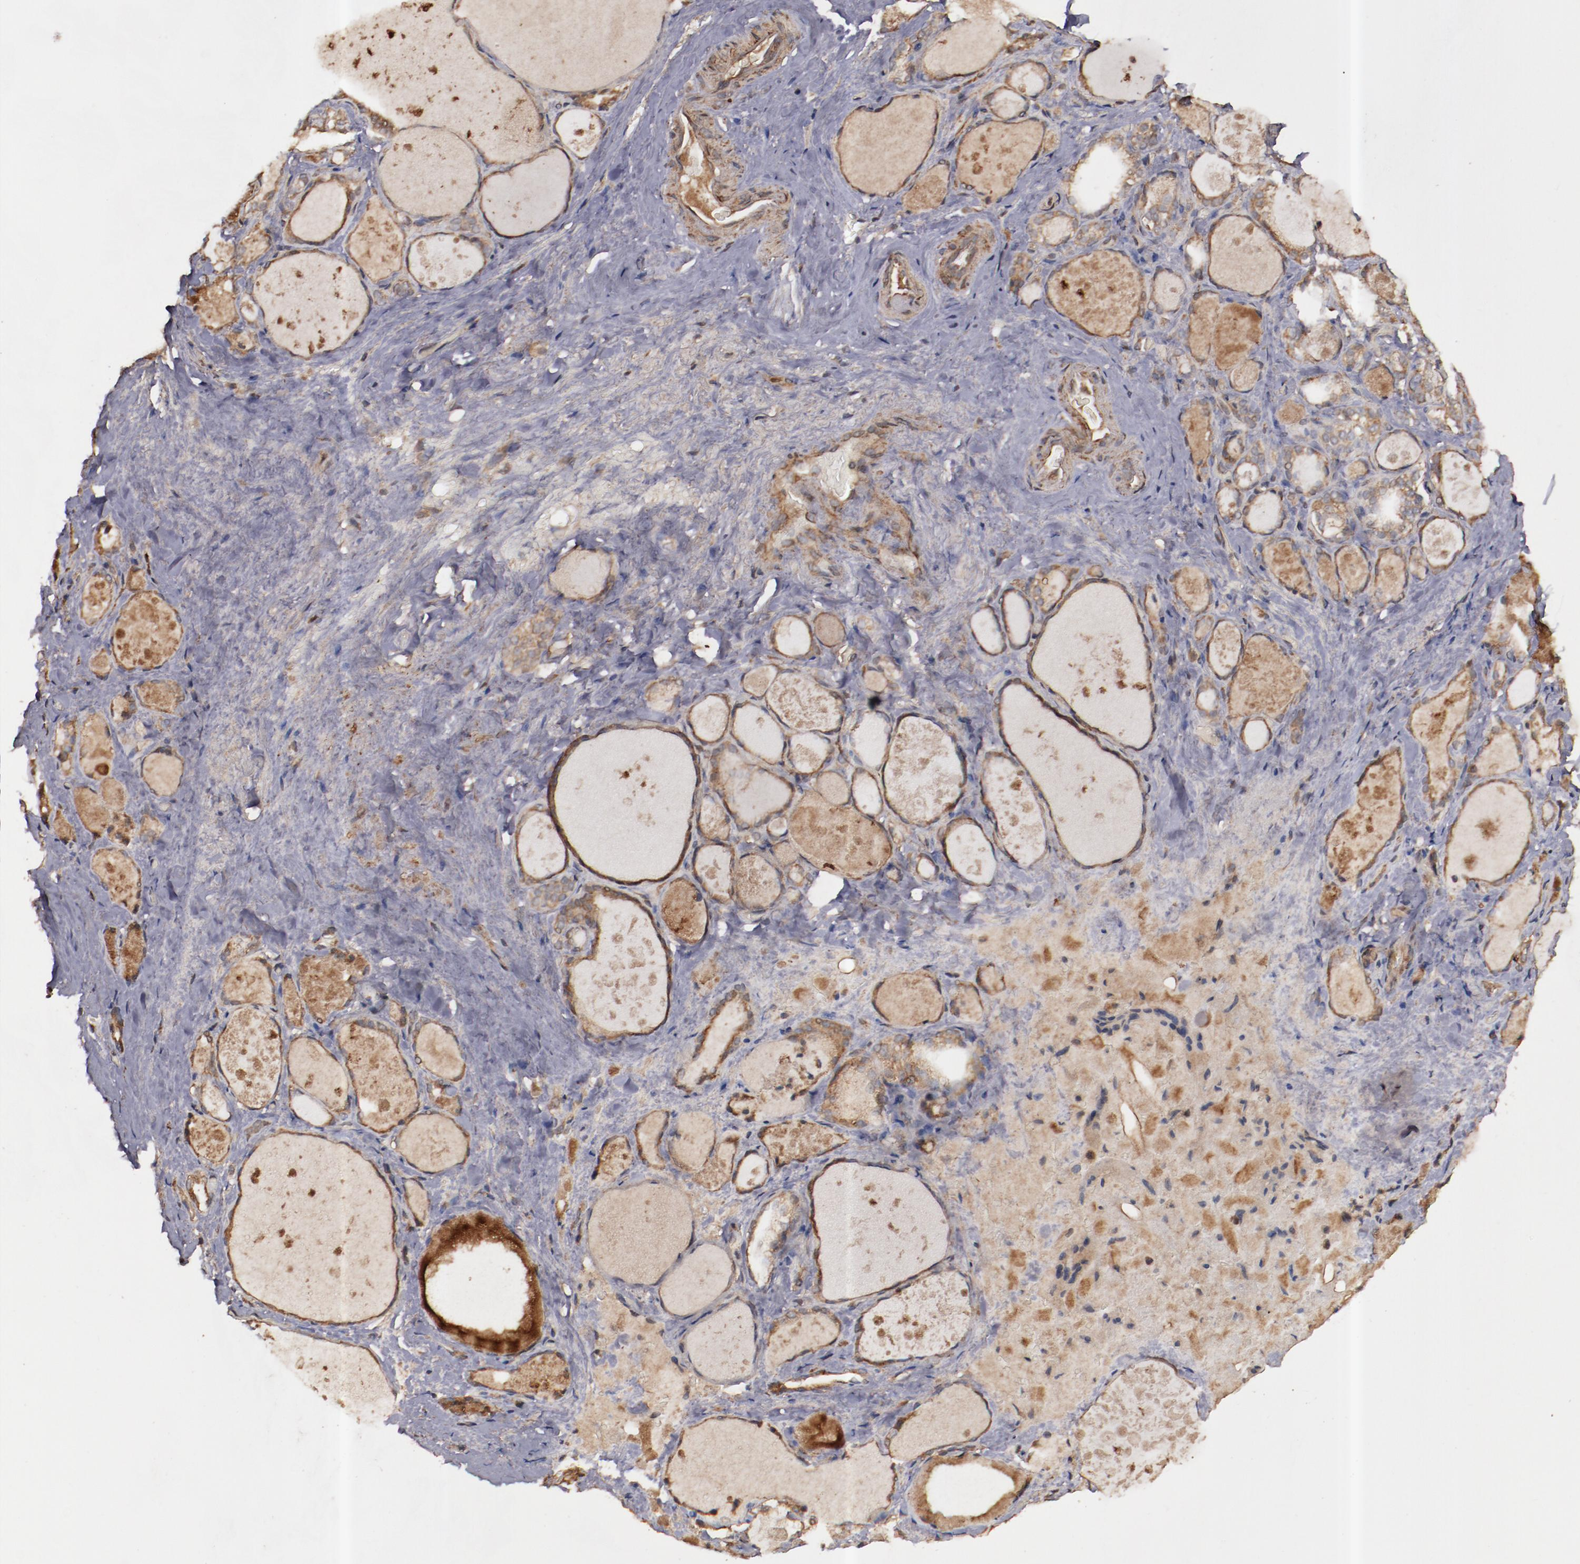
{"staining": {"intensity": "moderate", "quantity": ">75%", "location": "cytoplasmic/membranous"}, "tissue": "thyroid gland", "cell_type": "Glandular cells", "image_type": "normal", "snomed": [{"axis": "morphology", "description": "Normal tissue, NOS"}, {"axis": "topography", "description": "Thyroid gland"}], "caption": "Brown immunohistochemical staining in normal human thyroid gland displays moderate cytoplasmic/membranous positivity in approximately >75% of glandular cells.", "gene": "TXNDC16", "patient": {"sex": "female", "age": 75}}